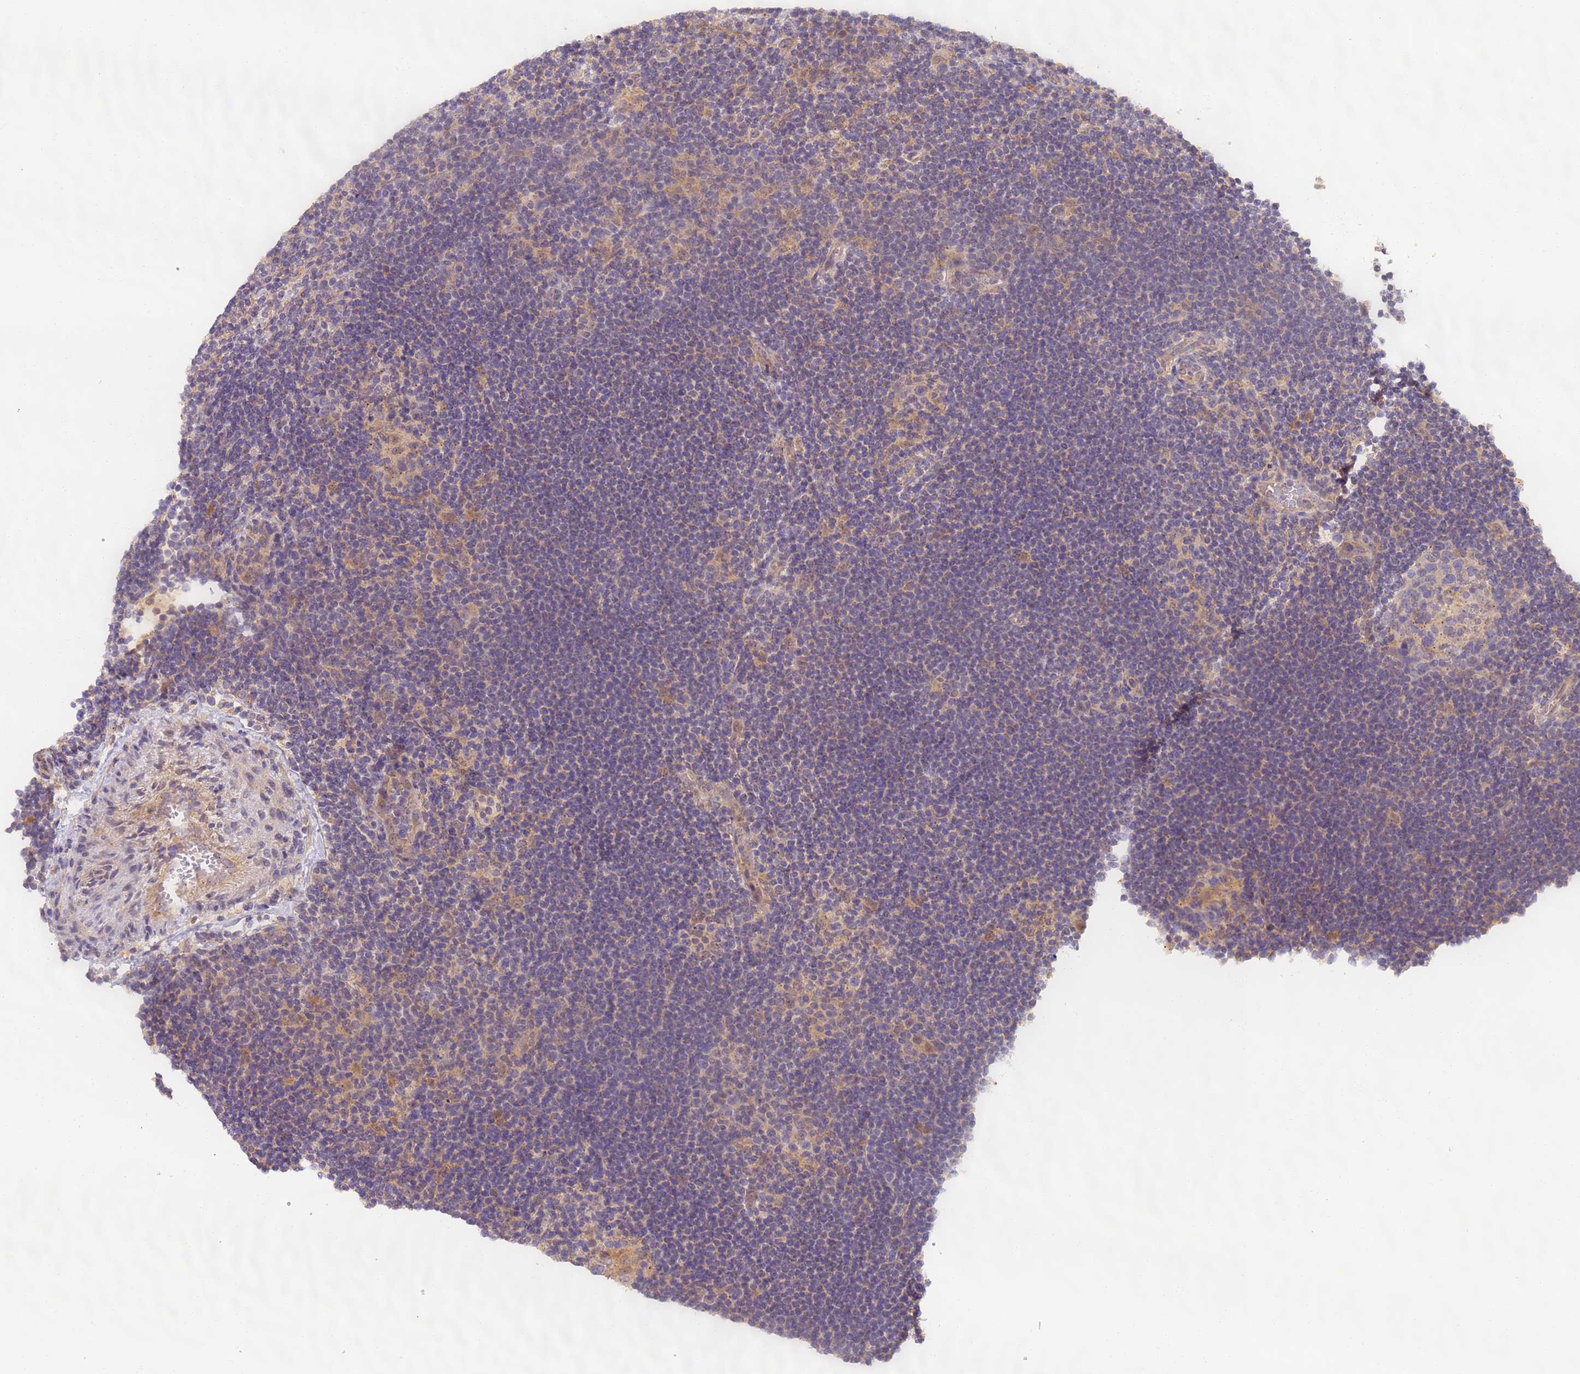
{"staining": {"intensity": "weak", "quantity": ">75%", "location": "cytoplasmic/membranous"}, "tissue": "lymphoma", "cell_type": "Tumor cells", "image_type": "cancer", "snomed": [{"axis": "morphology", "description": "Hodgkin's disease, NOS"}, {"axis": "topography", "description": "Lymph node"}], "caption": "Brown immunohistochemical staining in human Hodgkin's disease shows weak cytoplasmic/membranous staining in about >75% of tumor cells. The staining was performed using DAB, with brown indicating positive protein expression. Nuclei are stained blue with hematoxylin.", "gene": "TIGAR", "patient": {"sex": "female", "age": 57}}